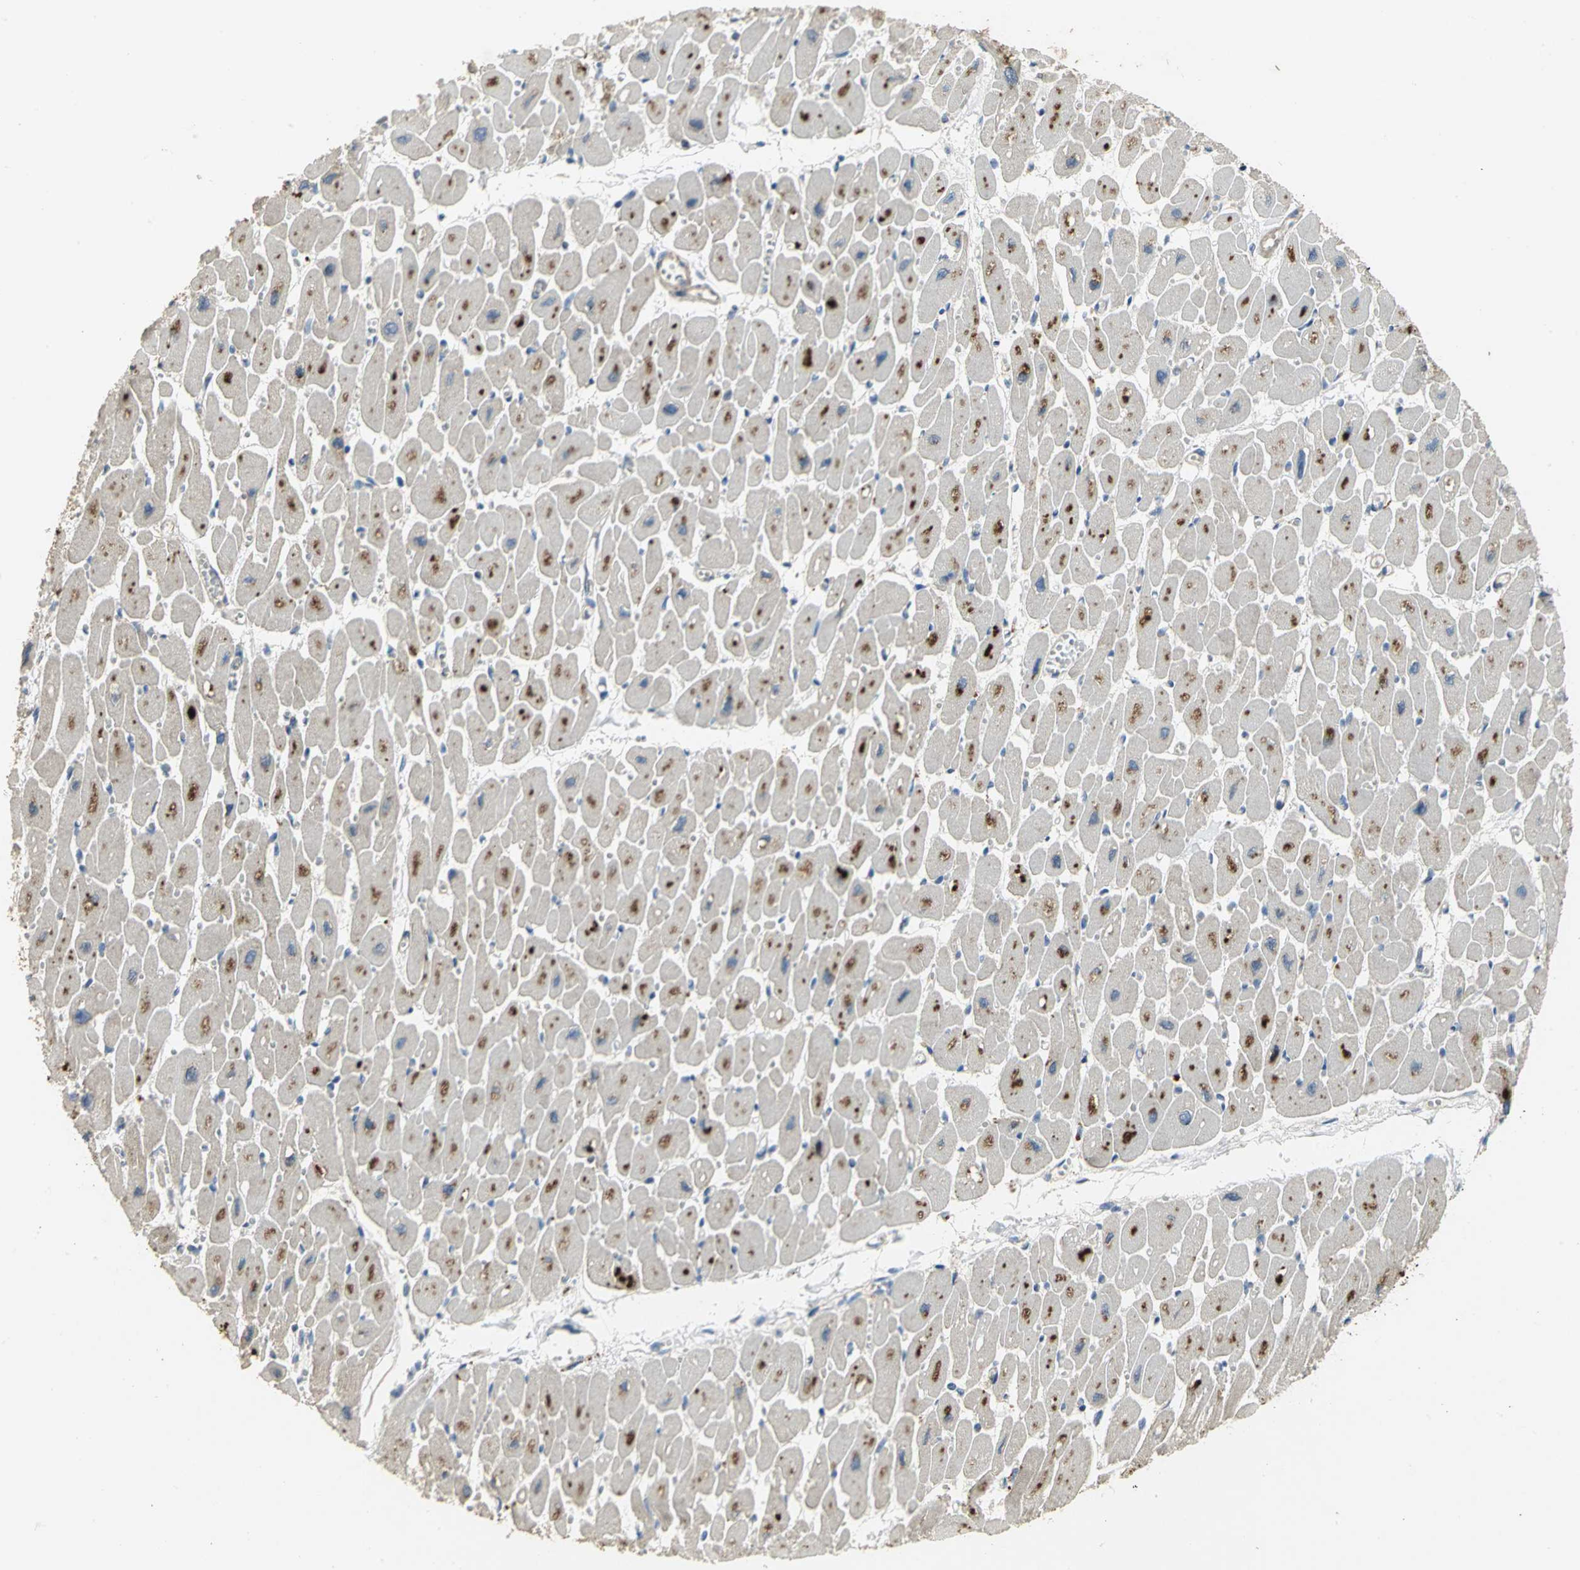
{"staining": {"intensity": "moderate", "quantity": "25%-75%", "location": "nuclear"}, "tissue": "heart muscle", "cell_type": "Cardiomyocytes", "image_type": "normal", "snomed": [{"axis": "morphology", "description": "Normal tissue, NOS"}, {"axis": "topography", "description": "Heart"}], "caption": "DAB (3,3'-diaminobenzidine) immunohistochemical staining of benign heart muscle exhibits moderate nuclear protein positivity in approximately 25%-75% of cardiomyocytes. The protein is shown in brown color, while the nuclei are stained blue.", "gene": "MET", "patient": {"sex": "female", "age": 54}}